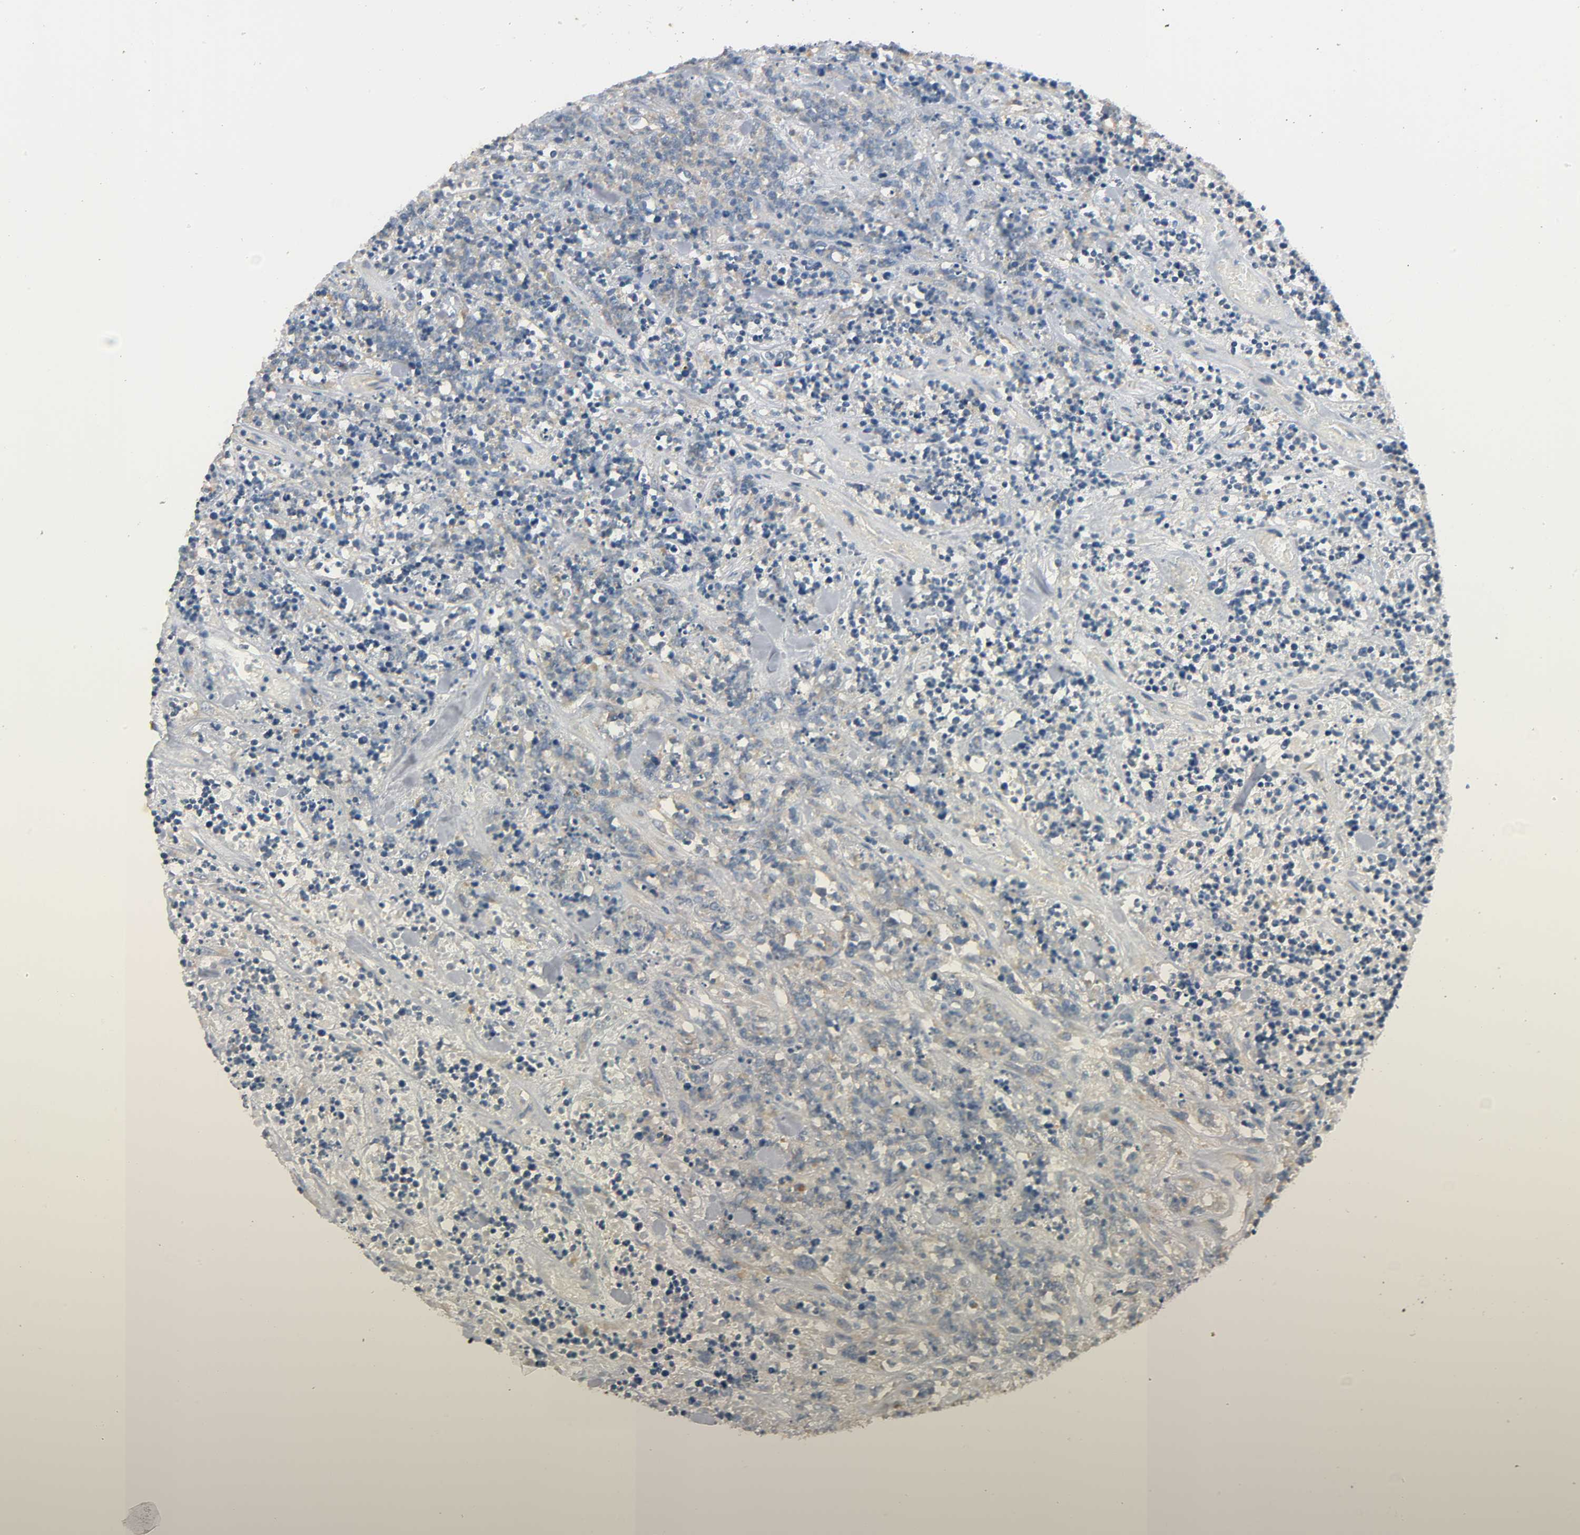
{"staining": {"intensity": "moderate", "quantity": "25%-75%", "location": "cytoplasmic/membranous"}, "tissue": "lymphoma", "cell_type": "Tumor cells", "image_type": "cancer", "snomed": [{"axis": "morphology", "description": "Malignant lymphoma, non-Hodgkin's type, High grade"}, {"axis": "topography", "description": "Soft tissue"}], "caption": "Immunohistochemical staining of human high-grade malignant lymphoma, non-Hodgkin's type shows medium levels of moderate cytoplasmic/membranous protein staining in about 25%-75% of tumor cells. Using DAB (3,3'-diaminobenzidine) (brown) and hematoxylin (blue) stains, captured at high magnification using brightfield microscopy.", "gene": "ARPC1A", "patient": {"sex": "male", "age": 18}}